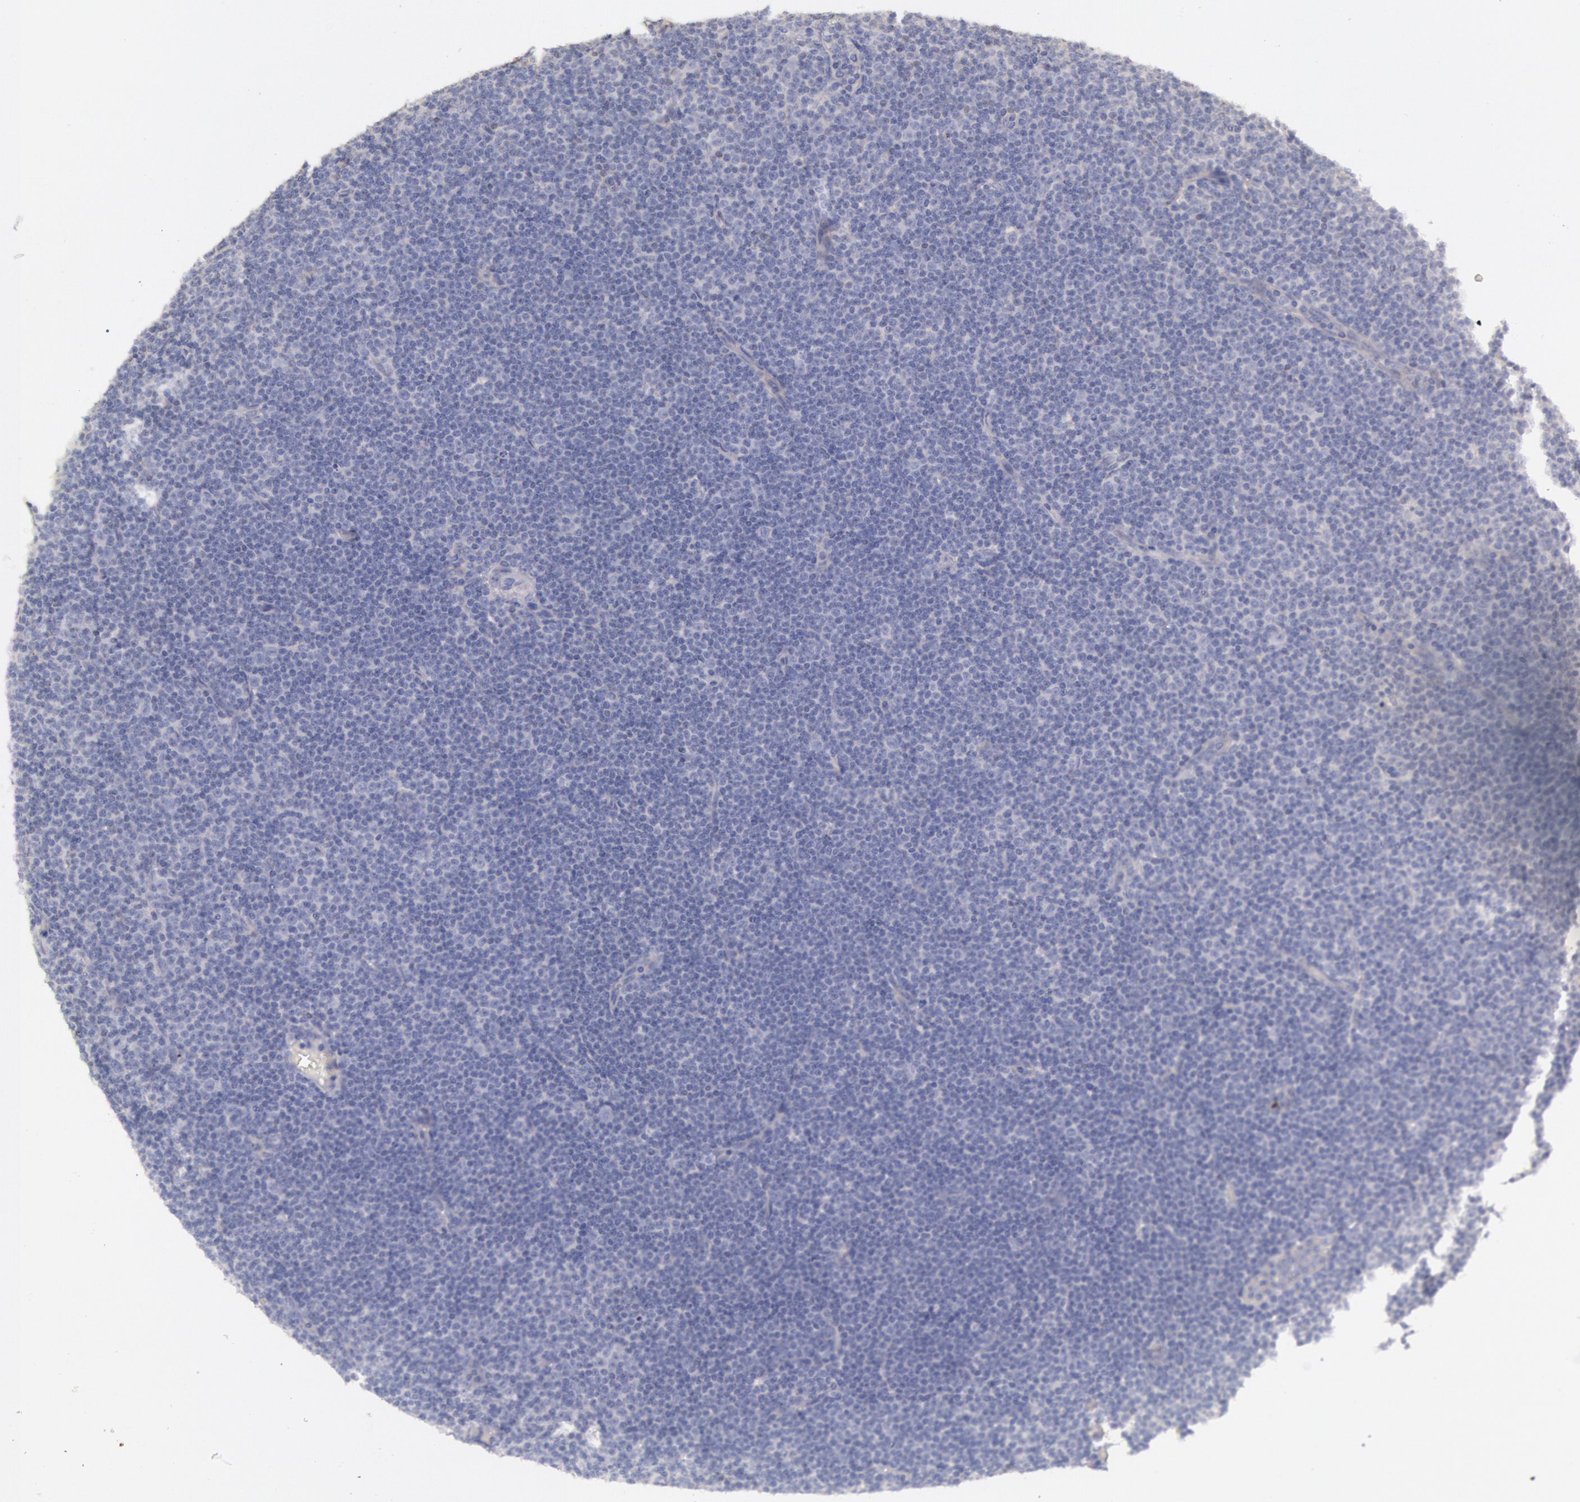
{"staining": {"intensity": "negative", "quantity": "none", "location": "none"}, "tissue": "lymphoma", "cell_type": "Tumor cells", "image_type": "cancer", "snomed": [{"axis": "morphology", "description": "Malignant lymphoma, non-Hodgkin's type, Low grade"}, {"axis": "topography", "description": "Lymph node"}], "caption": "An immunohistochemistry histopathology image of malignant lymphoma, non-Hodgkin's type (low-grade) is shown. There is no staining in tumor cells of malignant lymphoma, non-Hodgkin's type (low-grade).", "gene": "C1R", "patient": {"sex": "male", "age": 57}}